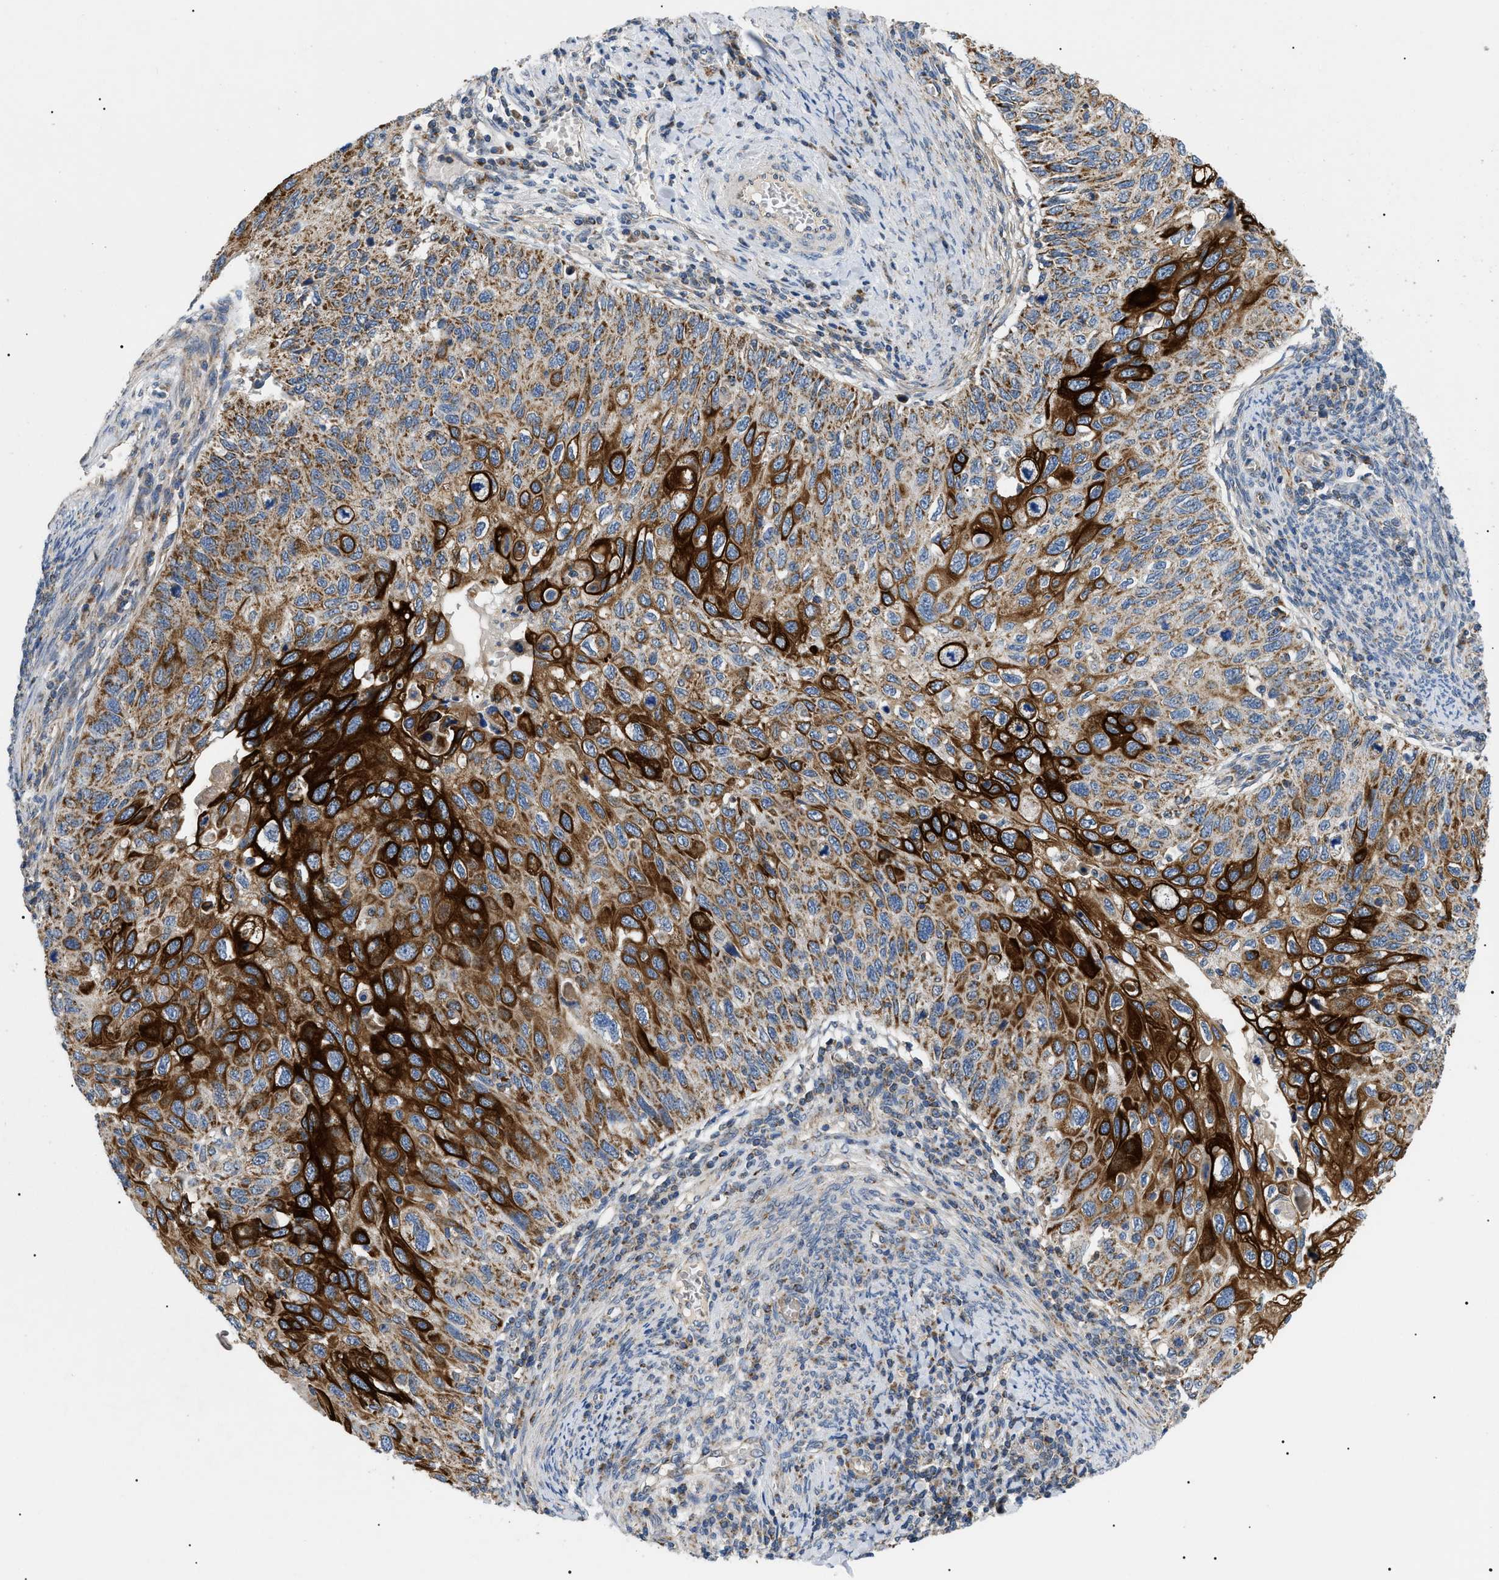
{"staining": {"intensity": "strong", "quantity": ">75%", "location": "cytoplasmic/membranous"}, "tissue": "cervical cancer", "cell_type": "Tumor cells", "image_type": "cancer", "snomed": [{"axis": "morphology", "description": "Squamous cell carcinoma, NOS"}, {"axis": "topography", "description": "Cervix"}], "caption": "Cervical cancer (squamous cell carcinoma) was stained to show a protein in brown. There is high levels of strong cytoplasmic/membranous positivity in about >75% of tumor cells.", "gene": "TOMM6", "patient": {"sex": "female", "age": 70}}